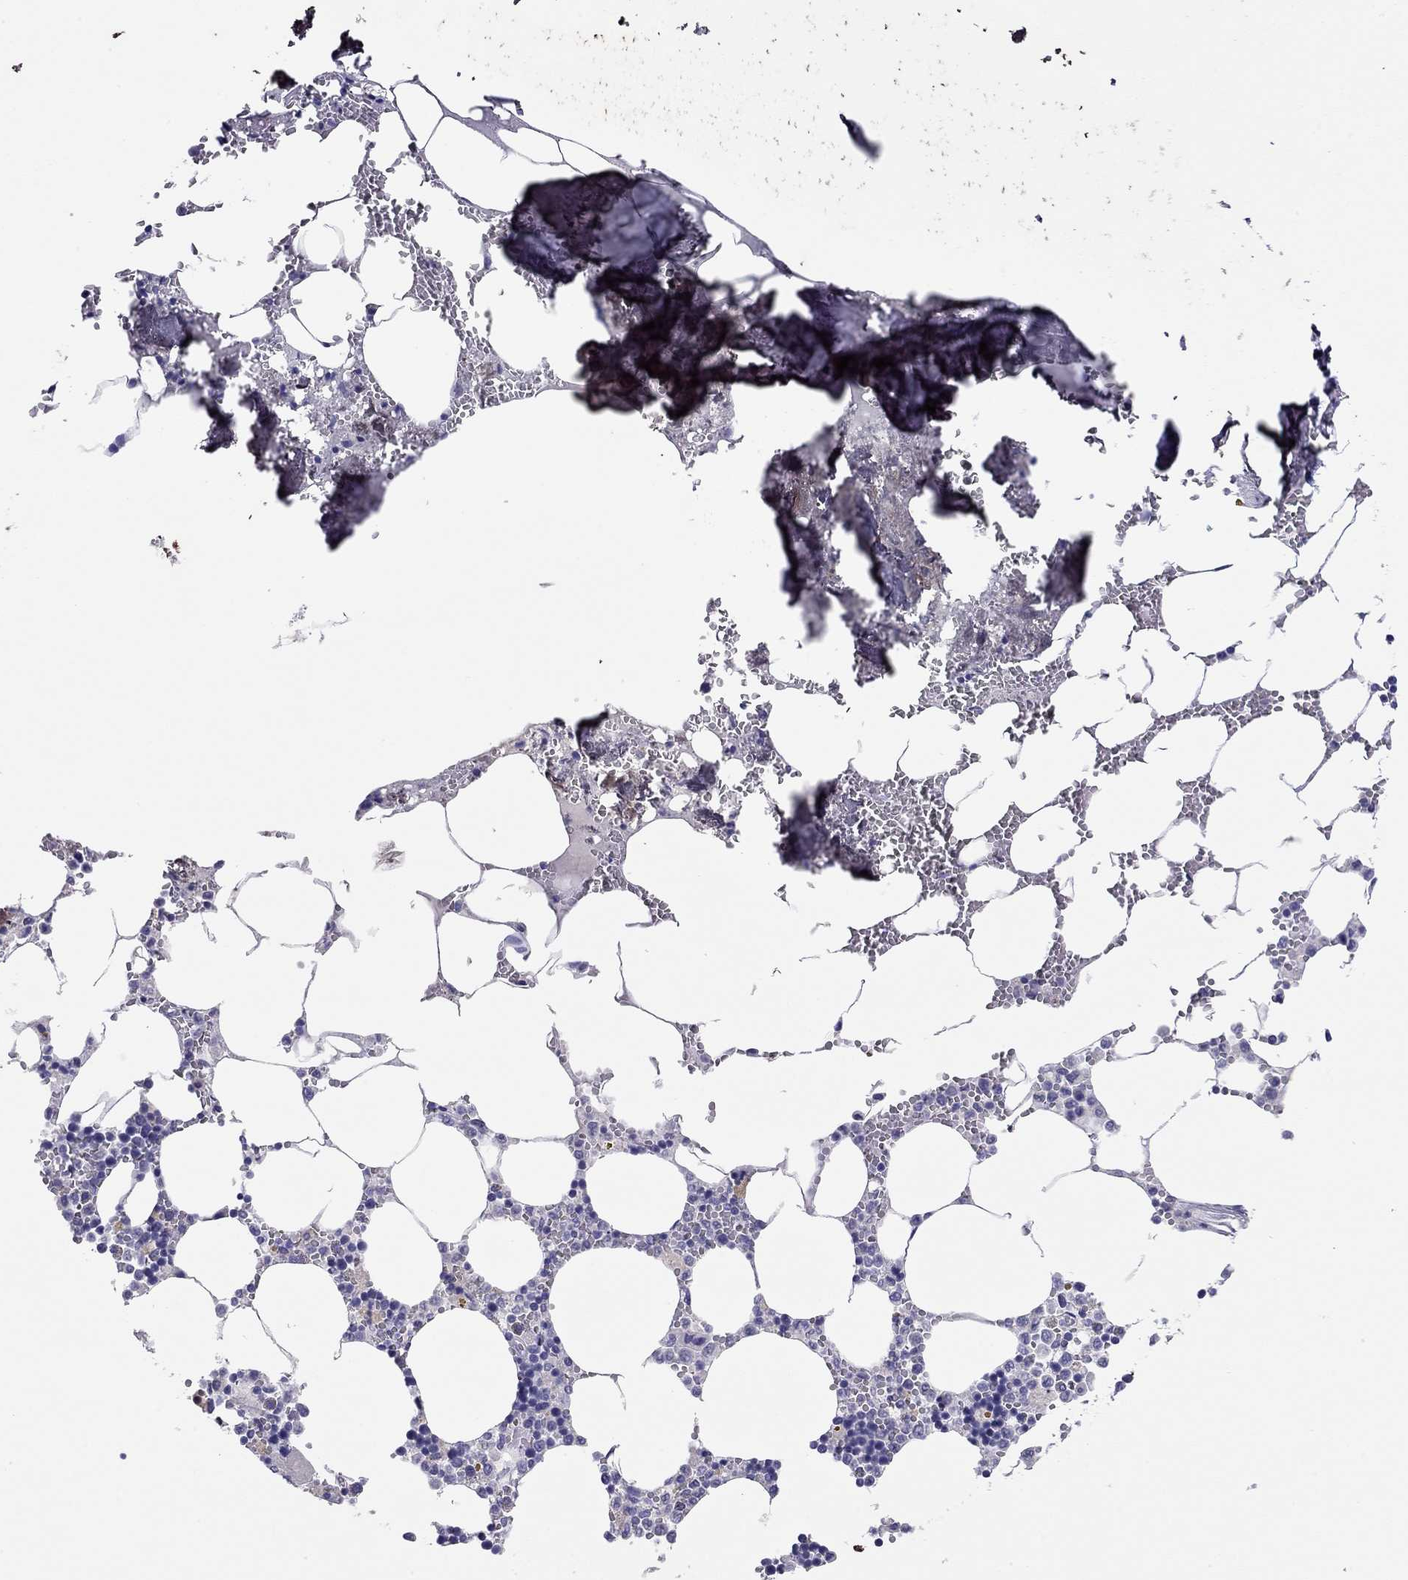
{"staining": {"intensity": "negative", "quantity": "none", "location": "none"}, "tissue": "bone marrow", "cell_type": "Hematopoietic cells", "image_type": "normal", "snomed": [{"axis": "morphology", "description": "Normal tissue, NOS"}, {"axis": "topography", "description": "Bone marrow"}], "caption": "The photomicrograph reveals no staining of hematopoietic cells in benign bone marrow.", "gene": "ODF4", "patient": {"sex": "male", "age": 54}}